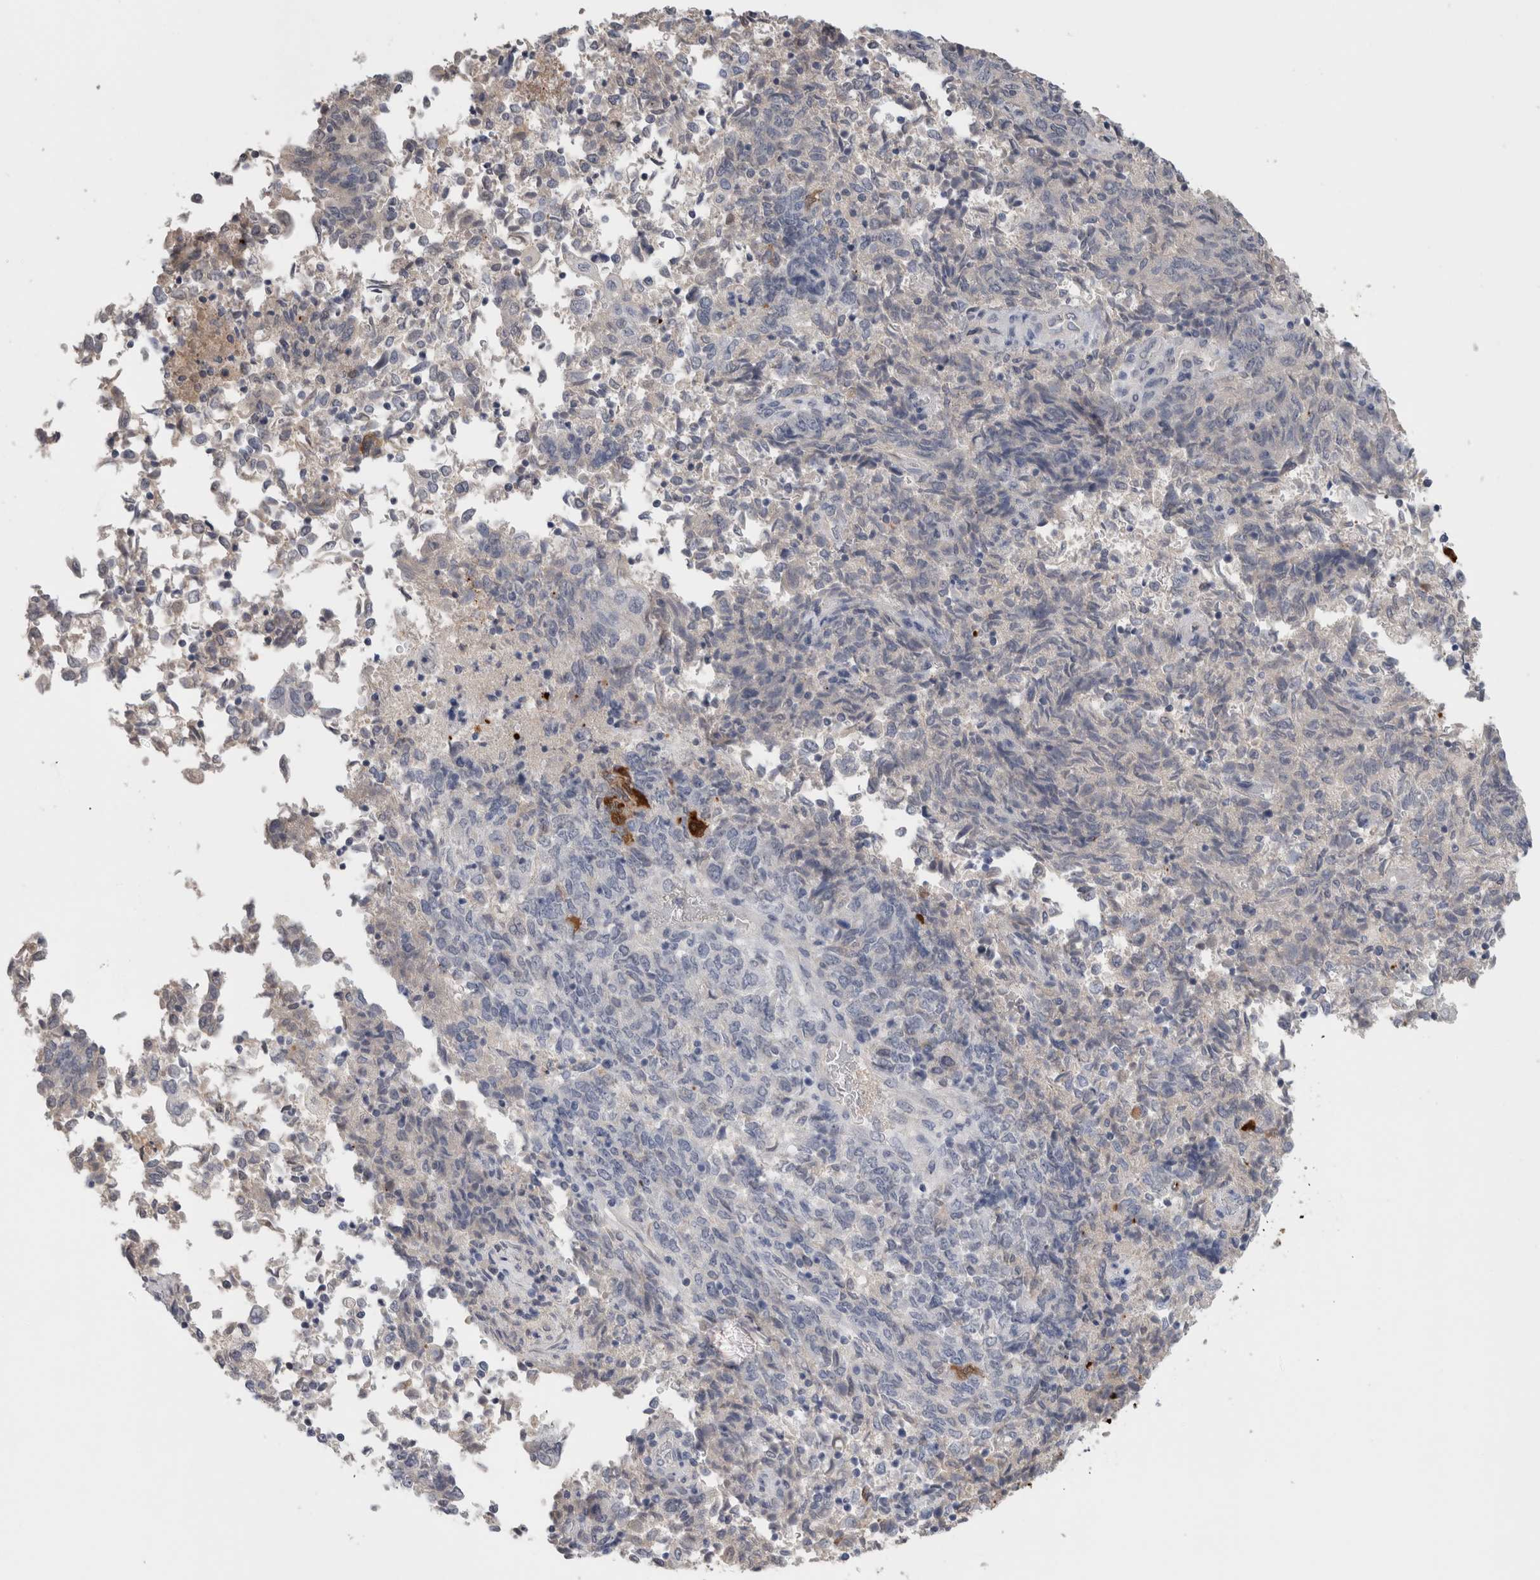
{"staining": {"intensity": "negative", "quantity": "none", "location": "none"}, "tissue": "endometrial cancer", "cell_type": "Tumor cells", "image_type": "cancer", "snomed": [{"axis": "morphology", "description": "Adenocarcinoma, NOS"}, {"axis": "topography", "description": "Endometrium"}], "caption": "High magnification brightfield microscopy of endometrial cancer stained with DAB (brown) and counterstained with hematoxylin (blue): tumor cells show no significant positivity.", "gene": "FABP4", "patient": {"sex": "female", "age": 80}}